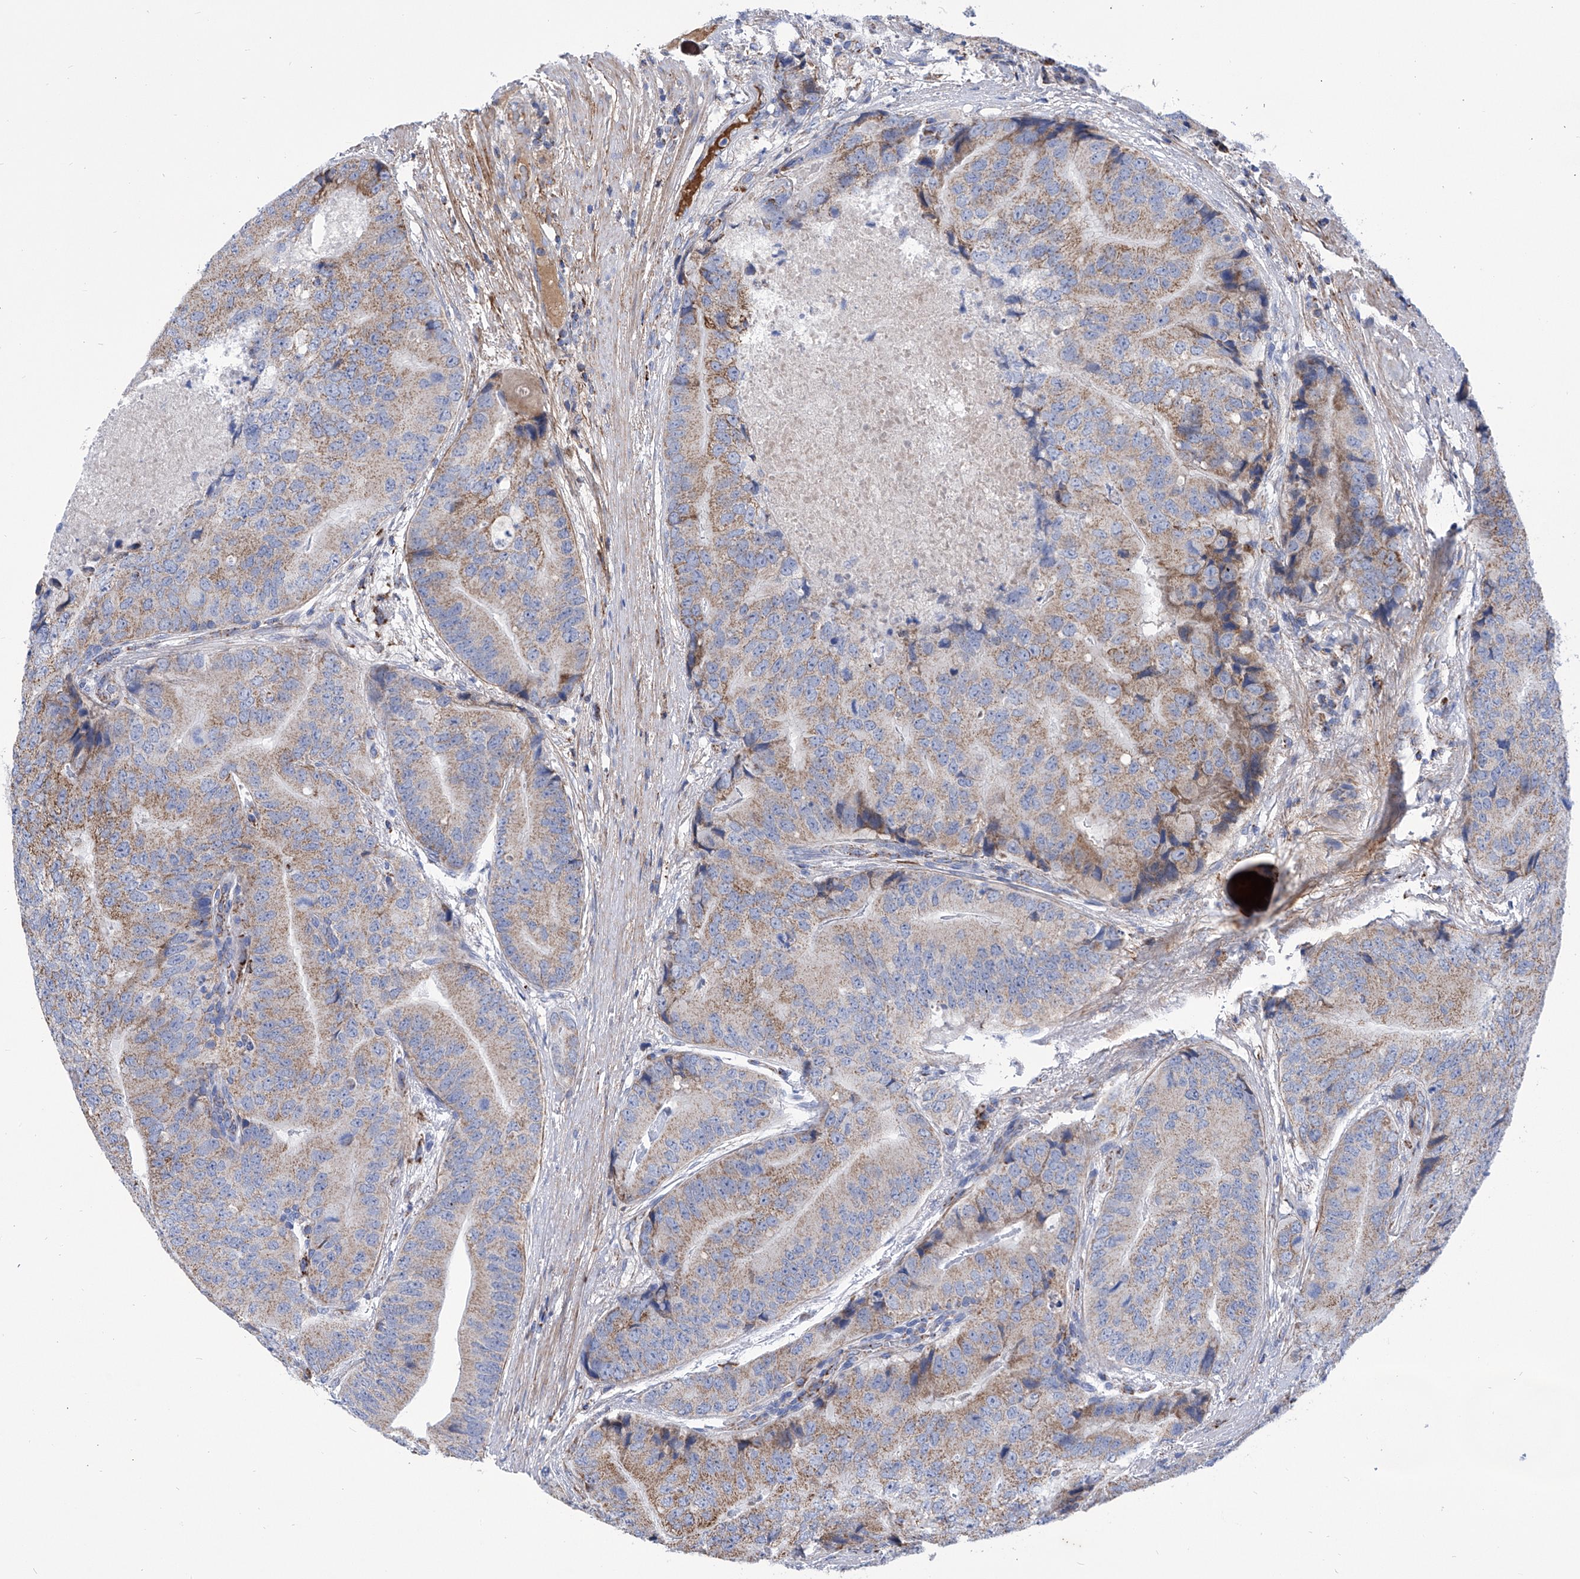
{"staining": {"intensity": "weak", "quantity": ">75%", "location": "cytoplasmic/membranous"}, "tissue": "prostate cancer", "cell_type": "Tumor cells", "image_type": "cancer", "snomed": [{"axis": "morphology", "description": "Adenocarcinoma, High grade"}, {"axis": "topography", "description": "Prostate"}], "caption": "Protein expression analysis of high-grade adenocarcinoma (prostate) displays weak cytoplasmic/membranous positivity in about >75% of tumor cells.", "gene": "SRBD1", "patient": {"sex": "male", "age": 70}}